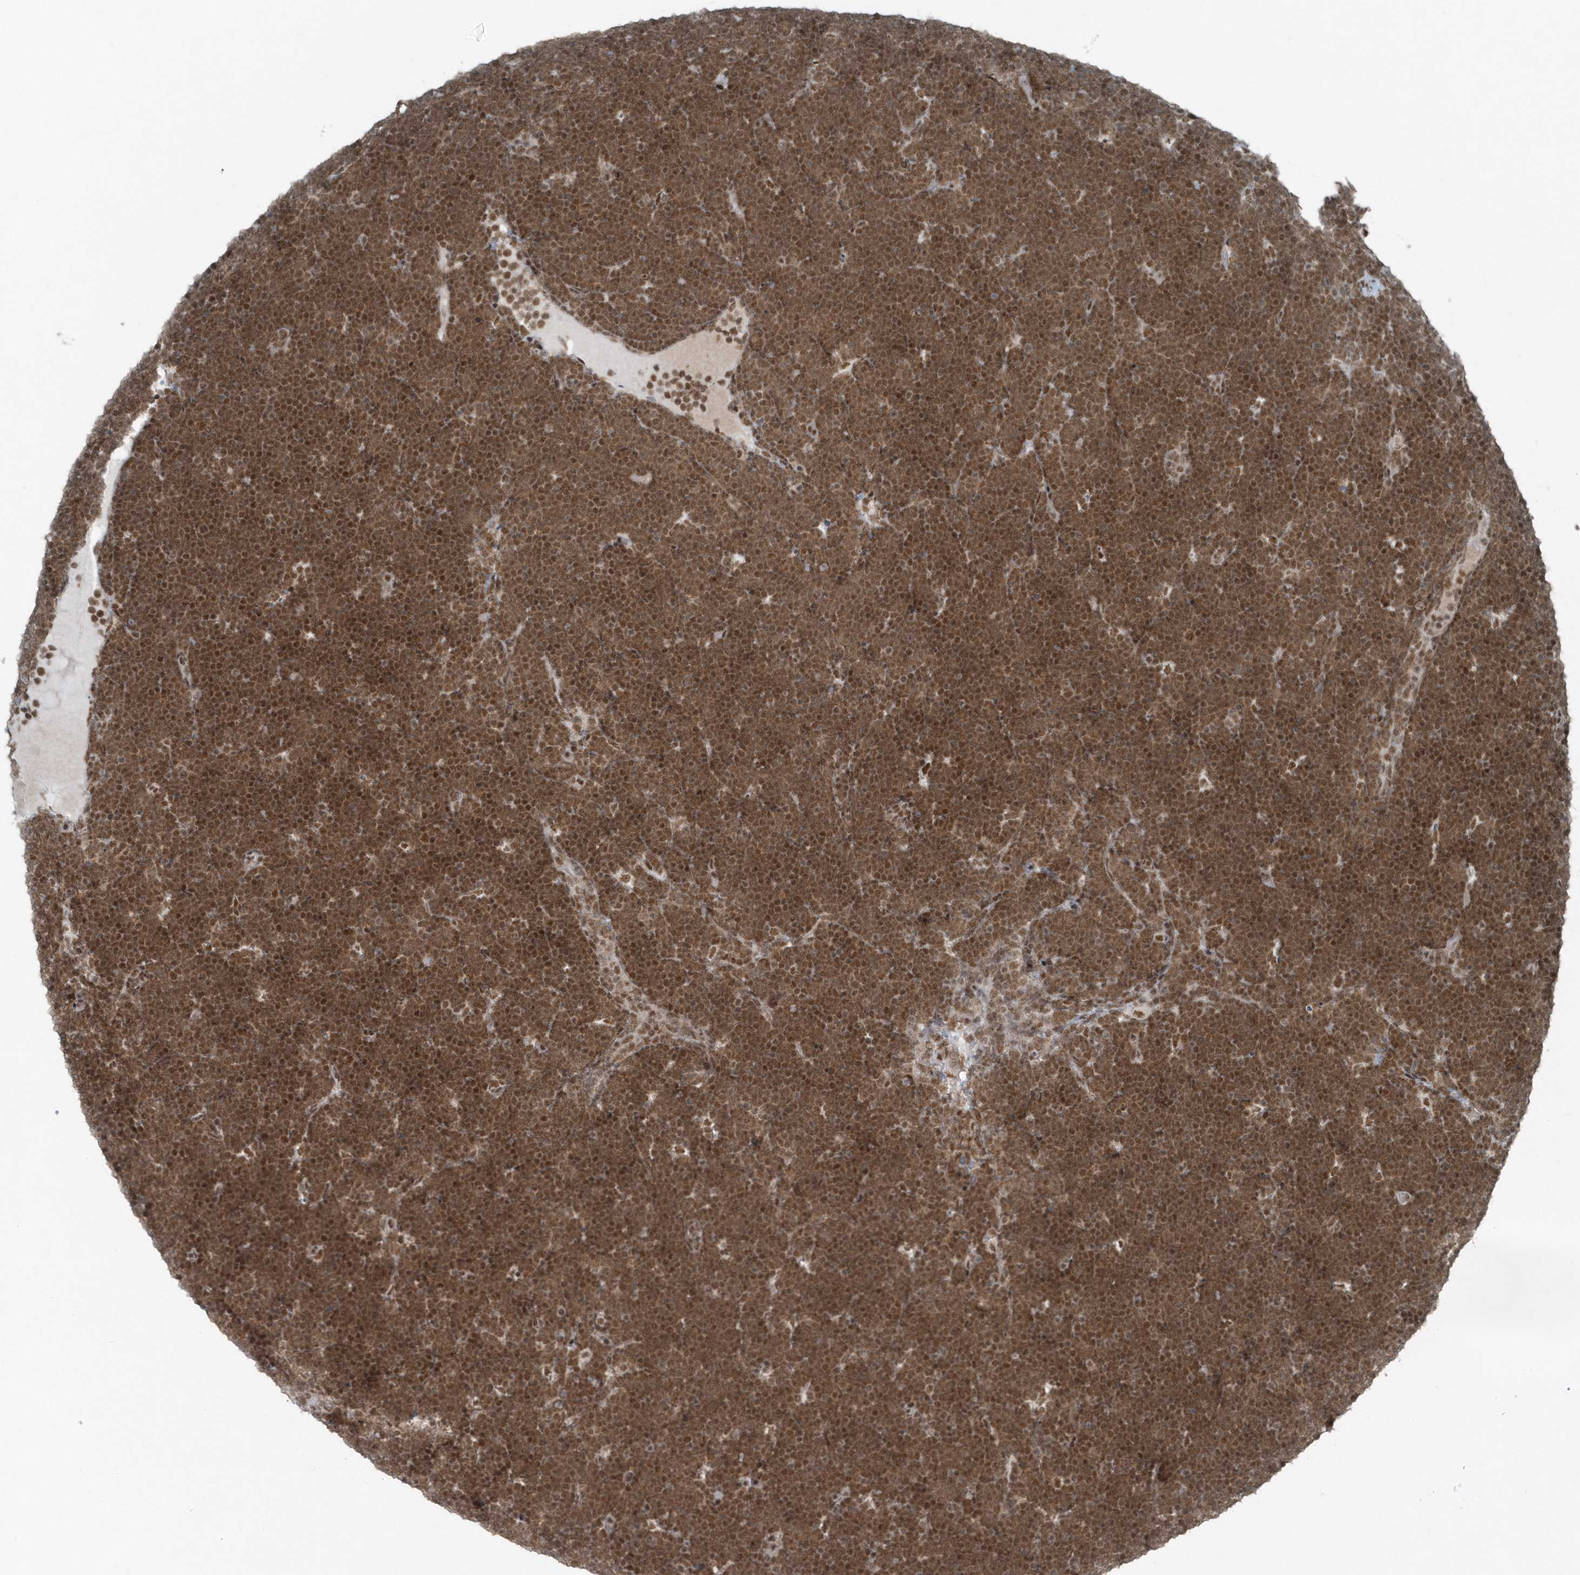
{"staining": {"intensity": "moderate", "quantity": ">75%", "location": "nuclear"}, "tissue": "lymphoma", "cell_type": "Tumor cells", "image_type": "cancer", "snomed": [{"axis": "morphology", "description": "Malignant lymphoma, non-Hodgkin's type, High grade"}, {"axis": "topography", "description": "Lymph node"}], "caption": "Moderate nuclear expression is appreciated in about >75% of tumor cells in malignant lymphoma, non-Hodgkin's type (high-grade).", "gene": "YTHDC1", "patient": {"sex": "male", "age": 13}}